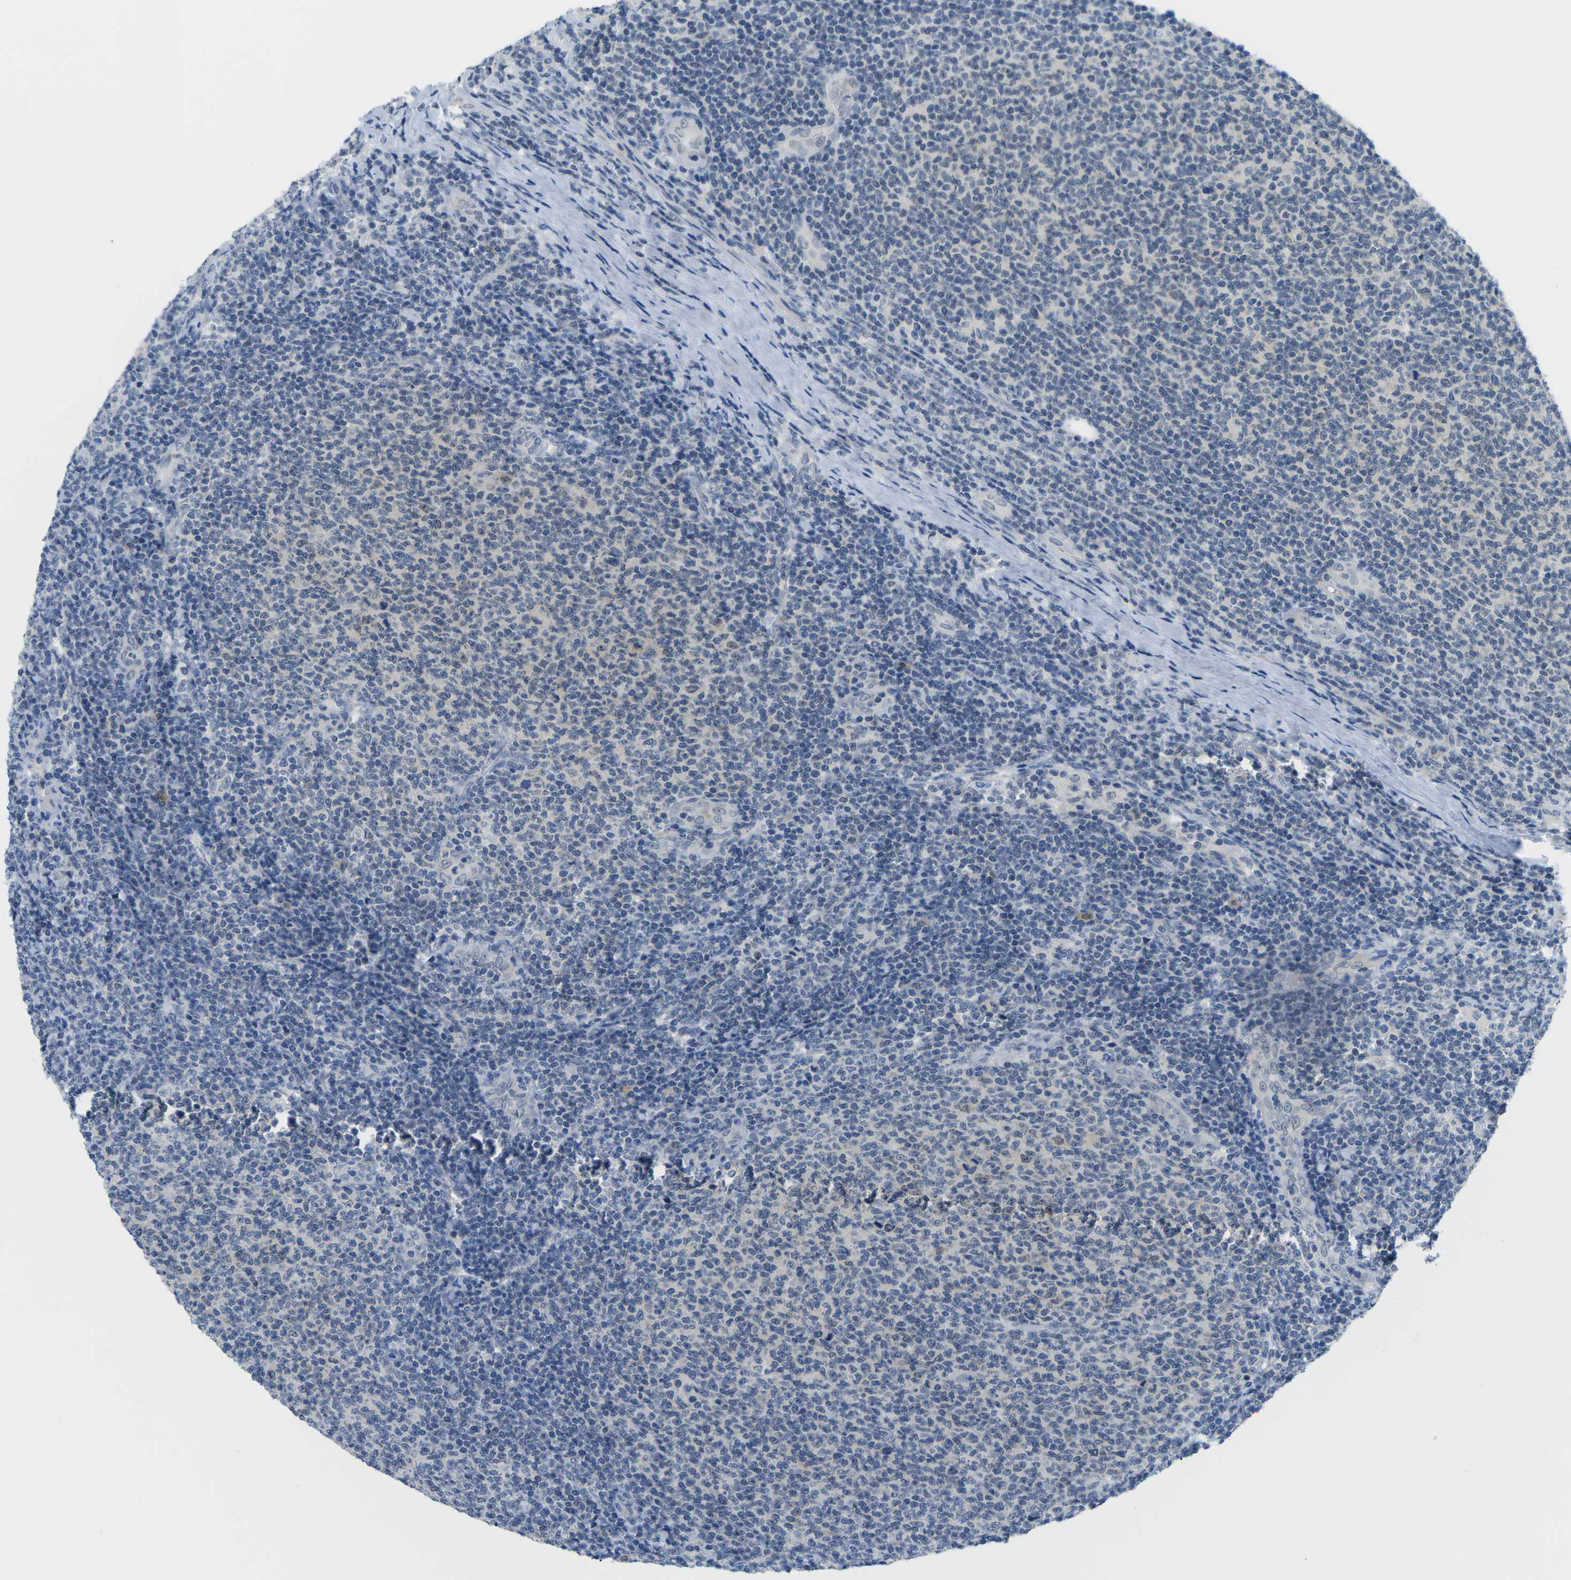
{"staining": {"intensity": "negative", "quantity": "none", "location": "none"}, "tissue": "lymphoma", "cell_type": "Tumor cells", "image_type": "cancer", "snomed": [{"axis": "morphology", "description": "Malignant lymphoma, non-Hodgkin's type, Low grade"}, {"axis": "topography", "description": "Lymph node"}], "caption": "Immunohistochemistry of malignant lymphoma, non-Hodgkin's type (low-grade) shows no positivity in tumor cells.", "gene": "PSAT1", "patient": {"sex": "male", "age": 66}}